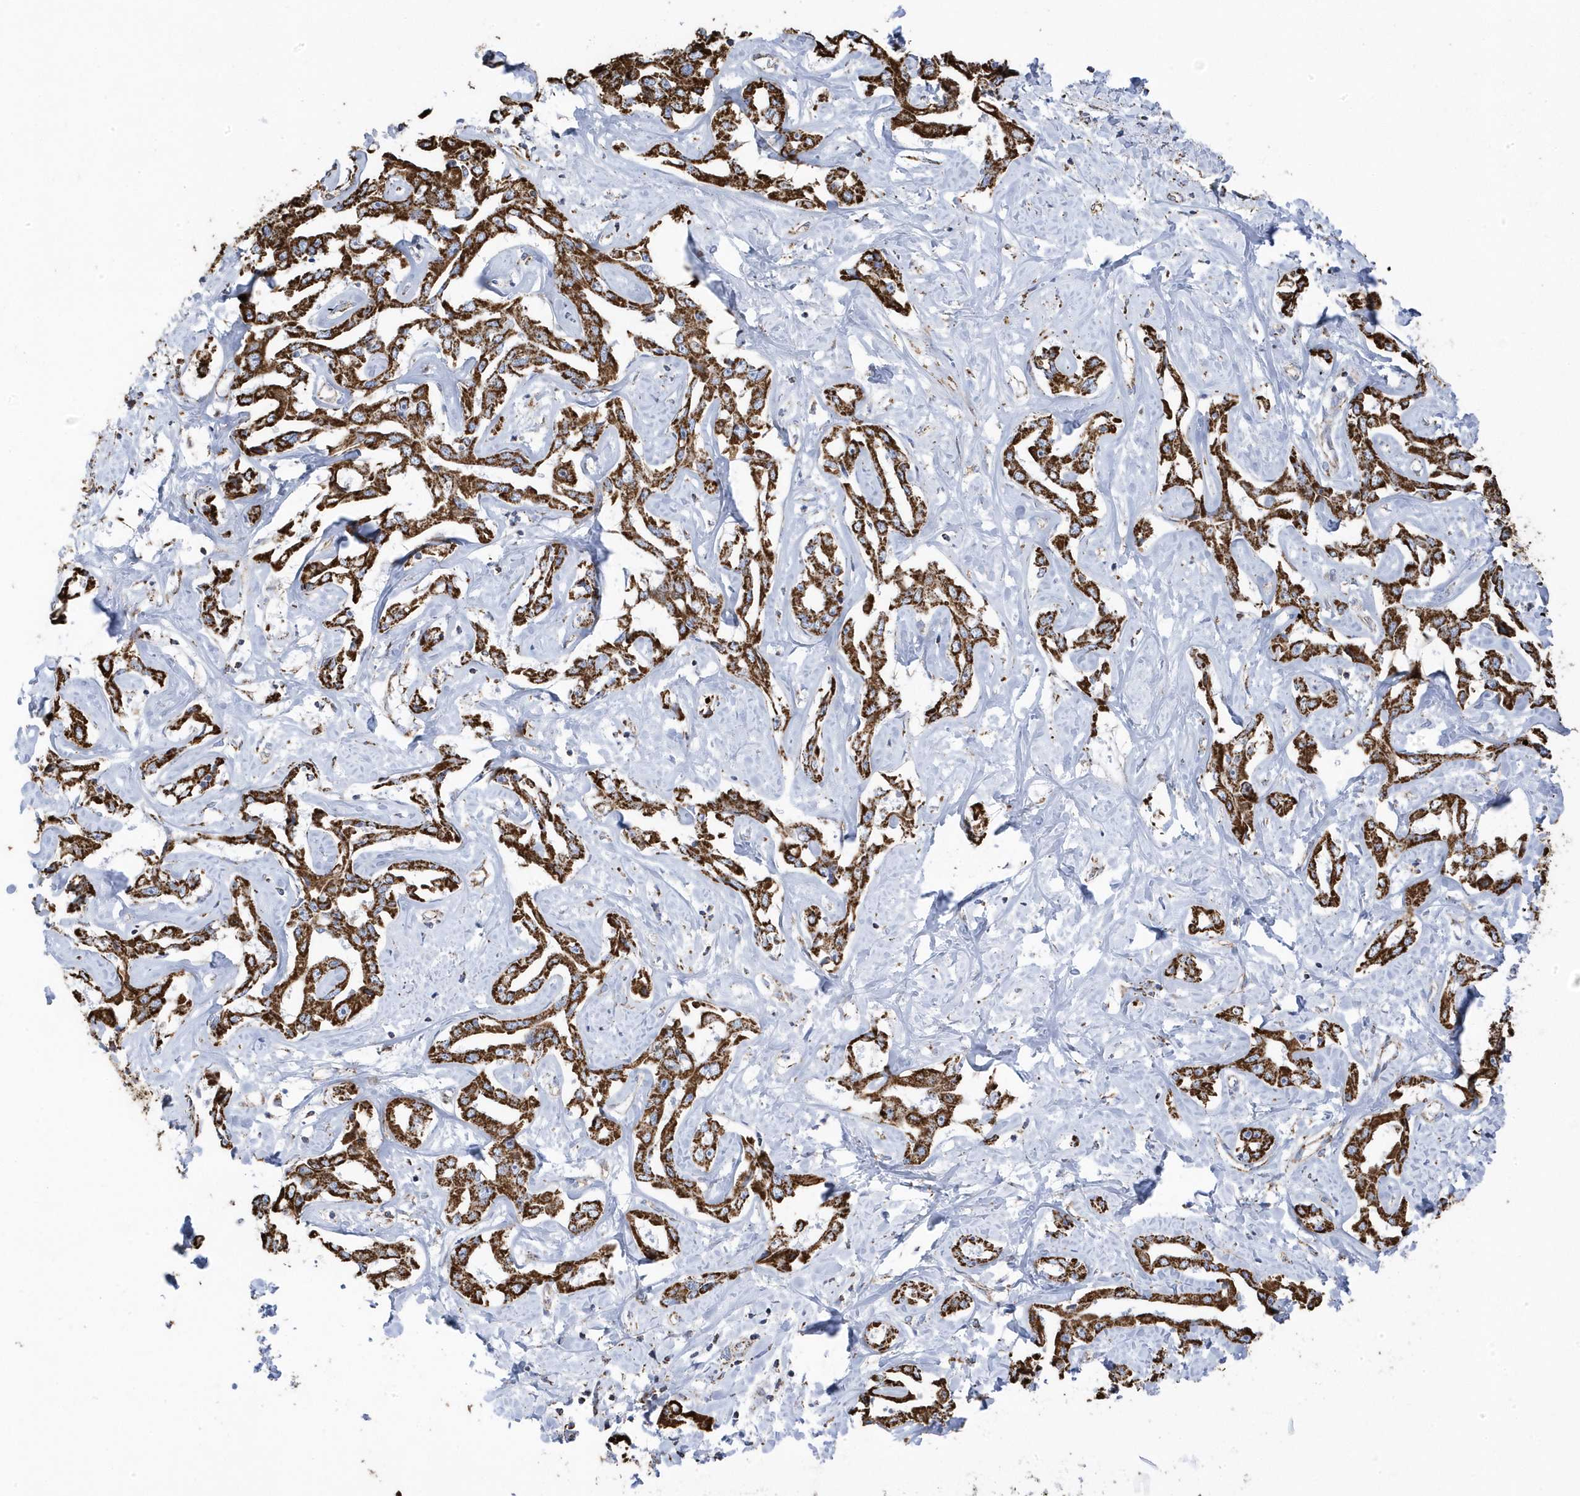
{"staining": {"intensity": "strong", "quantity": ">75%", "location": "cytoplasmic/membranous"}, "tissue": "liver cancer", "cell_type": "Tumor cells", "image_type": "cancer", "snomed": [{"axis": "morphology", "description": "Cholangiocarcinoma"}, {"axis": "topography", "description": "Liver"}], "caption": "A photomicrograph of human liver cancer (cholangiocarcinoma) stained for a protein exhibits strong cytoplasmic/membranous brown staining in tumor cells.", "gene": "GTPBP8", "patient": {"sex": "male", "age": 59}}